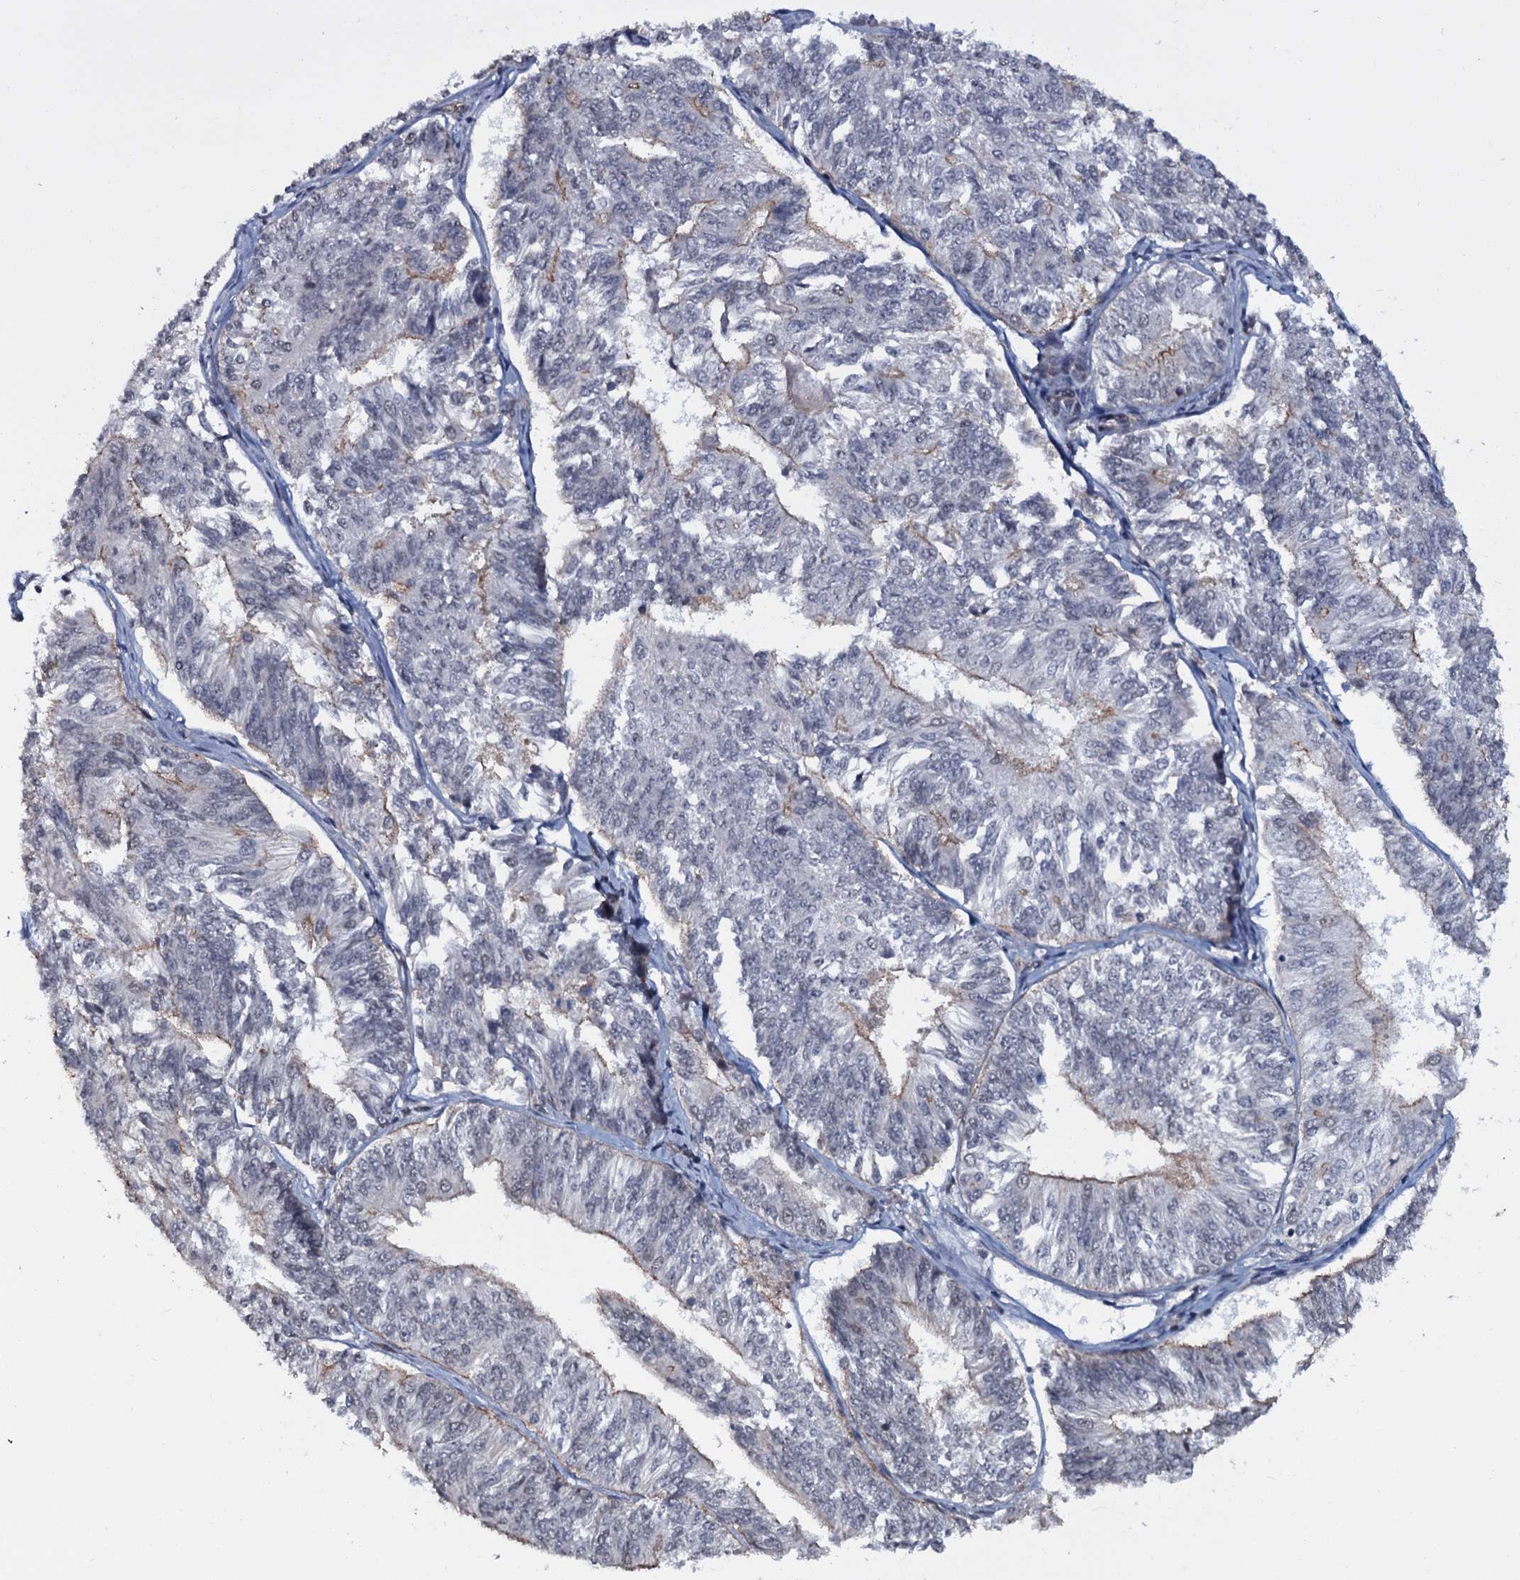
{"staining": {"intensity": "negative", "quantity": "none", "location": "none"}, "tissue": "endometrial cancer", "cell_type": "Tumor cells", "image_type": "cancer", "snomed": [{"axis": "morphology", "description": "Adenocarcinoma, NOS"}, {"axis": "topography", "description": "Endometrium"}], "caption": "High magnification brightfield microscopy of endometrial cancer stained with DAB (3,3'-diaminobenzidine) (brown) and counterstained with hematoxylin (blue): tumor cells show no significant expression.", "gene": "SH2D4B", "patient": {"sex": "female", "age": 58}}